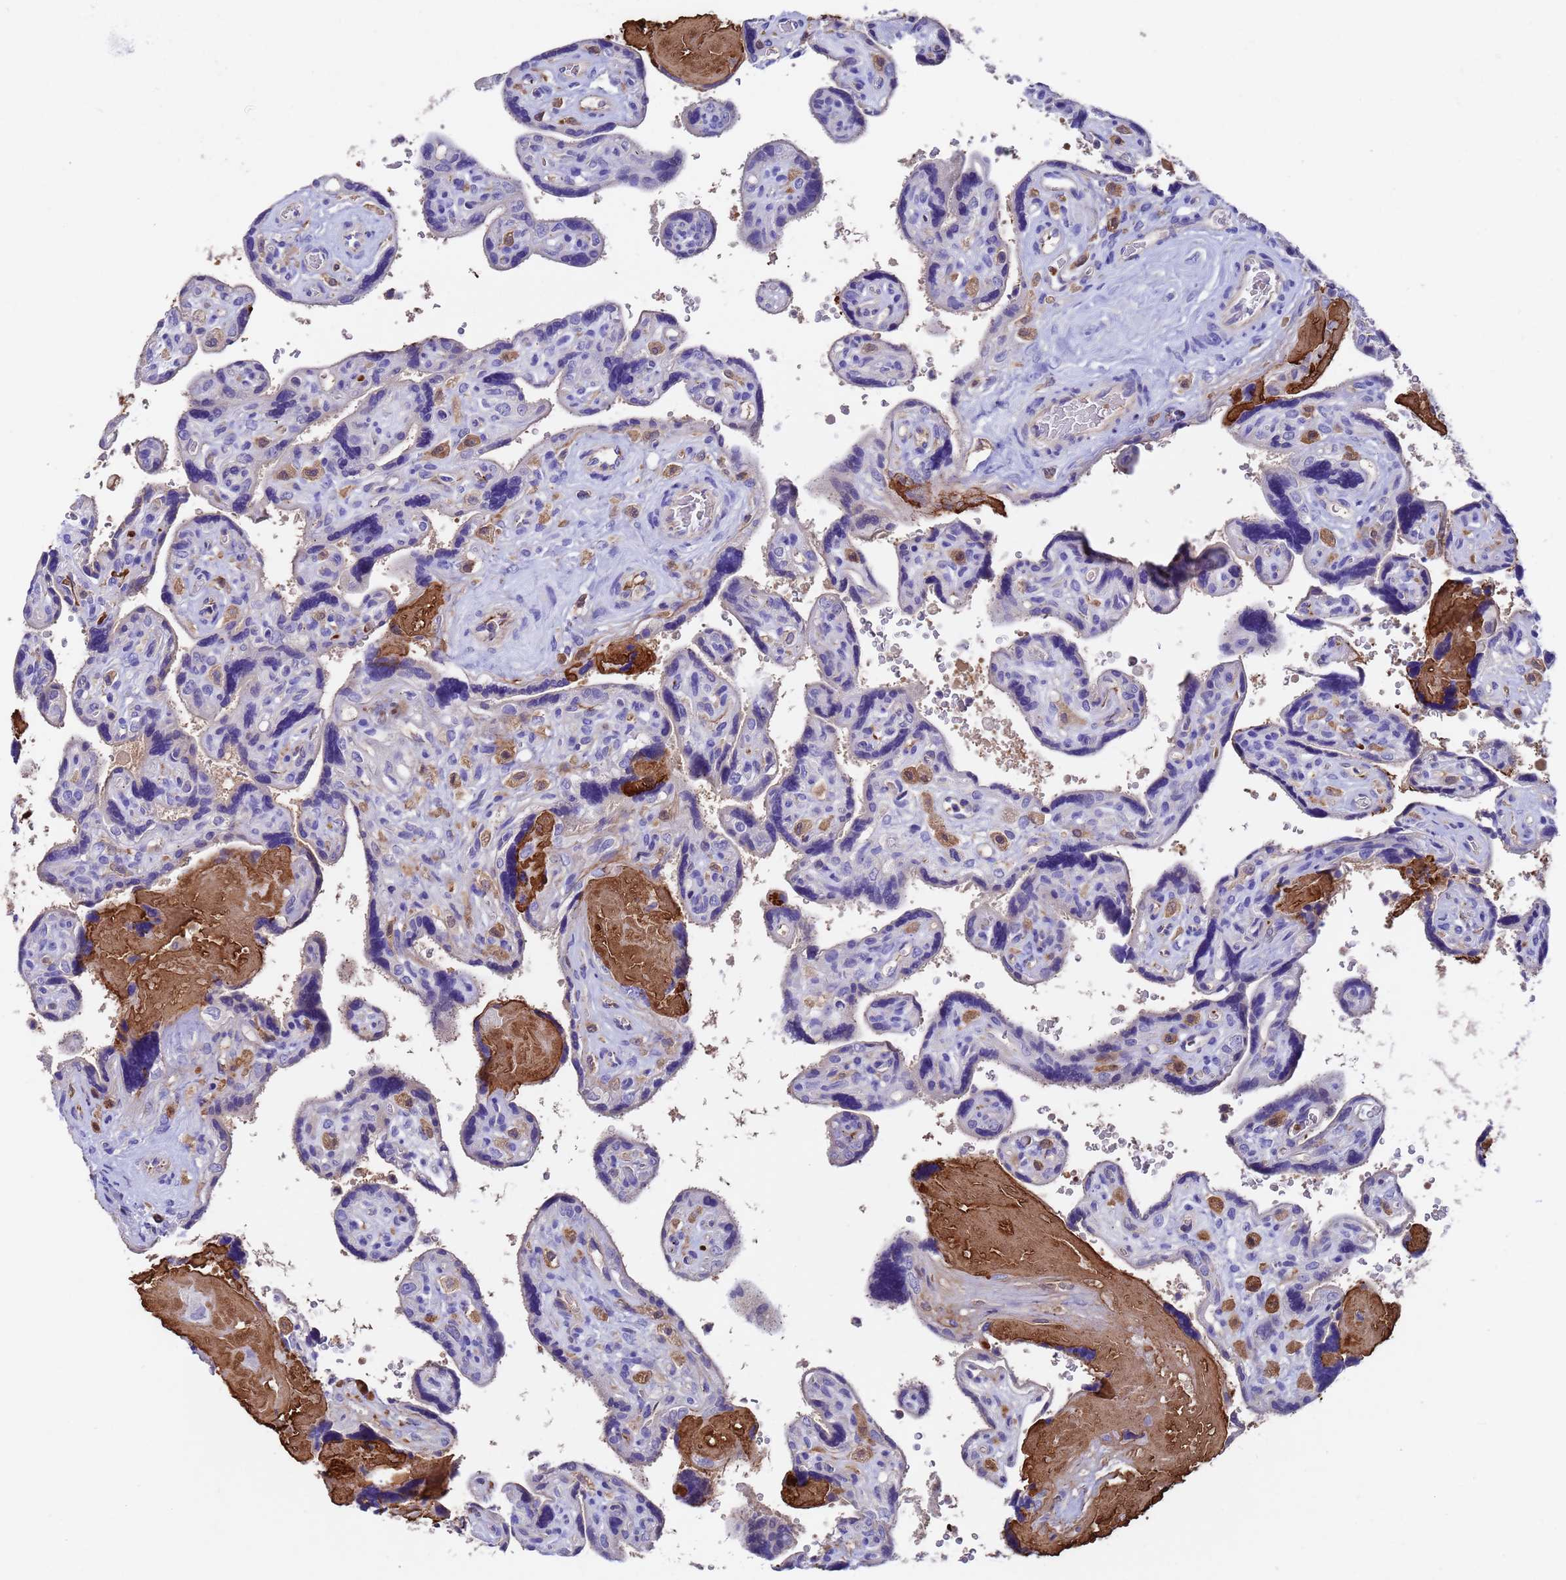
{"staining": {"intensity": "moderate", "quantity": "<25%", "location": "cytoplasmic/membranous"}, "tissue": "placenta", "cell_type": "Trophoblastic cells", "image_type": "normal", "snomed": [{"axis": "morphology", "description": "Normal tissue, NOS"}, {"axis": "topography", "description": "Placenta"}], "caption": "IHC staining of unremarkable placenta, which shows low levels of moderate cytoplasmic/membranous positivity in approximately <25% of trophoblastic cells indicating moderate cytoplasmic/membranous protein positivity. The staining was performed using DAB (brown) for protein detection and nuclei were counterstained in hematoxylin (blue).", "gene": "ELP6", "patient": {"sex": "female", "age": 39}}